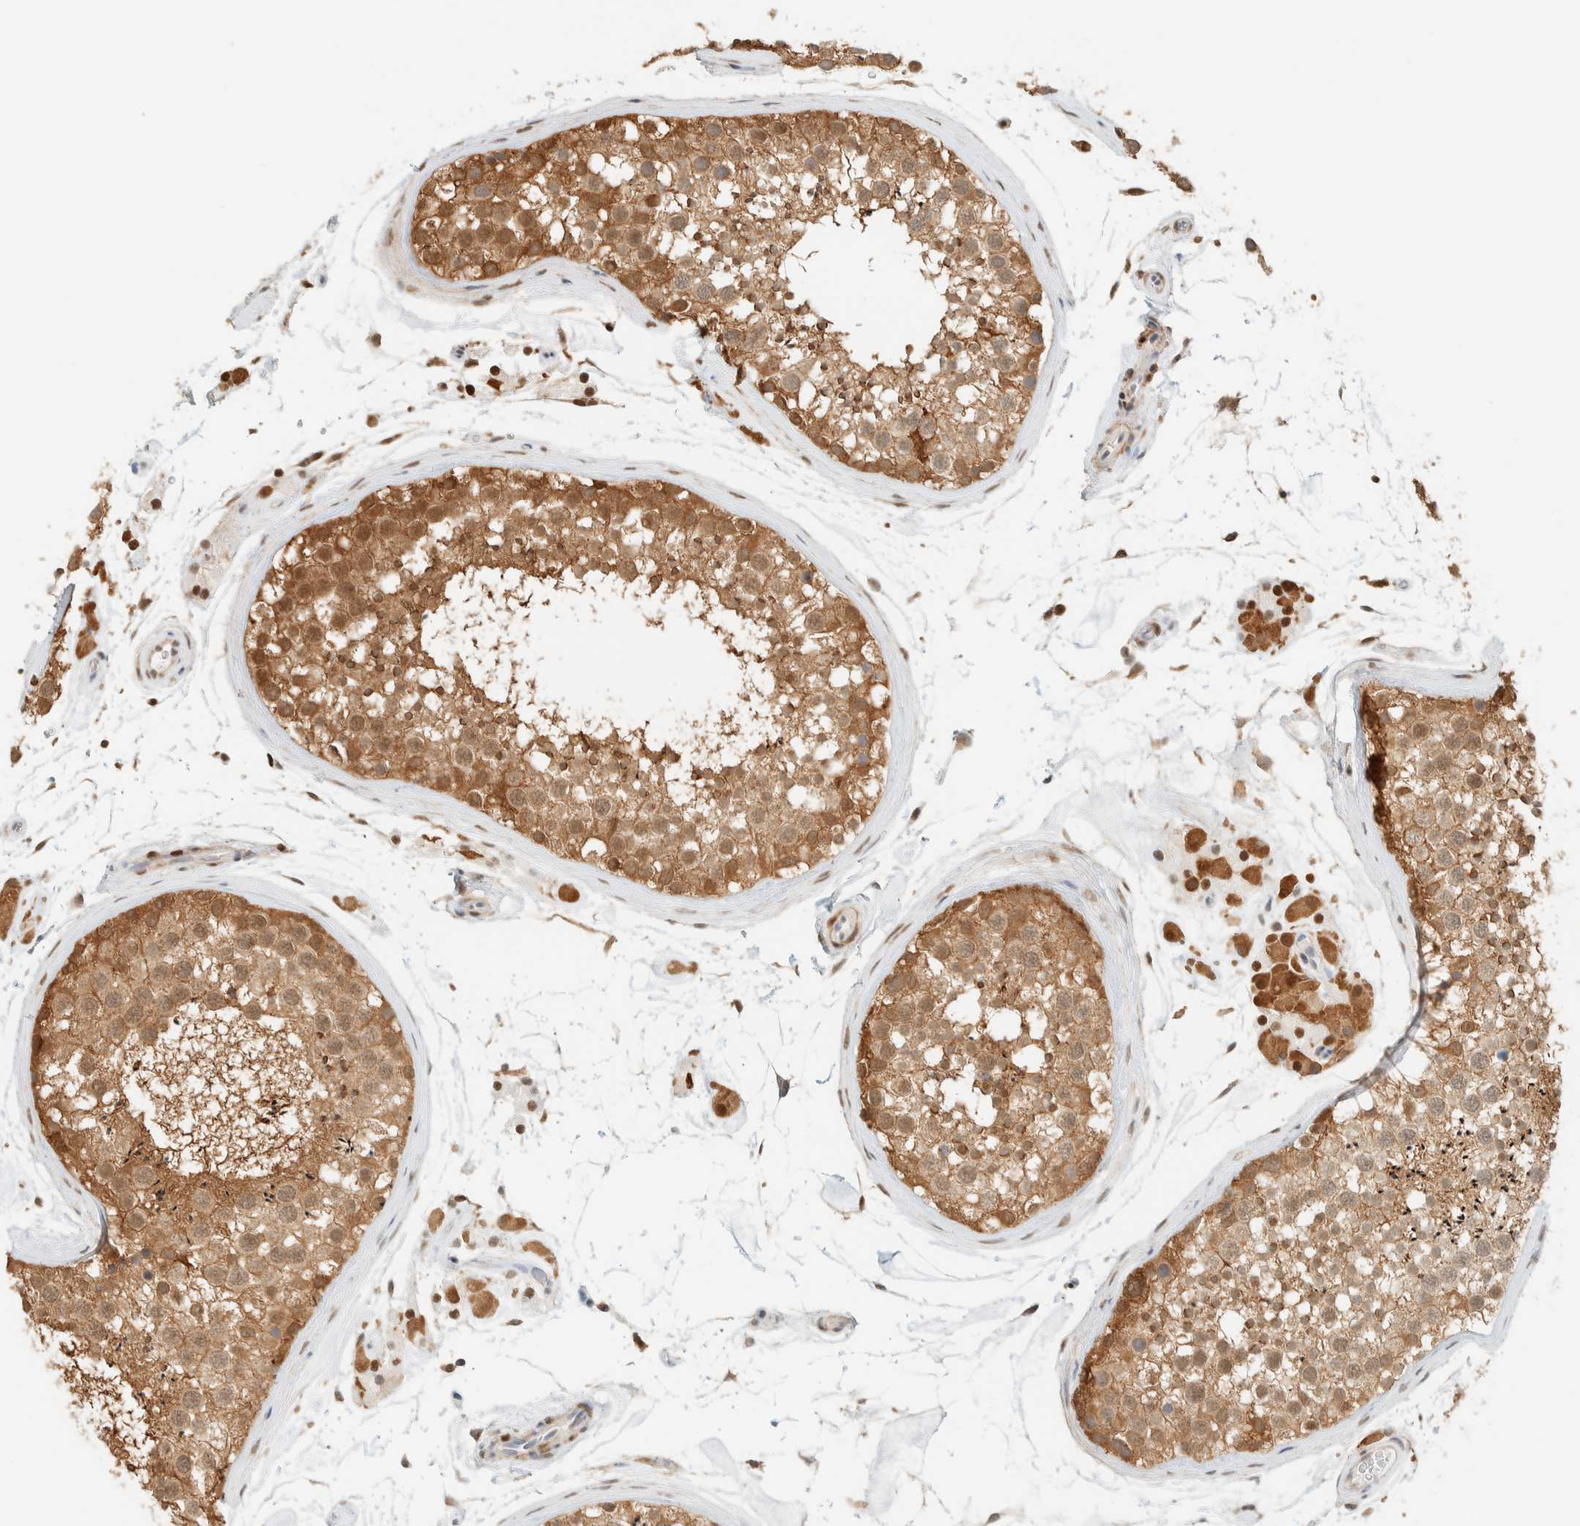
{"staining": {"intensity": "moderate", "quantity": ">75%", "location": "cytoplasmic/membranous,nuclear"}, "tissue": "testis", "cell_type": "Cells in seminiferous ducts", "image_type": "normal", "snomed": [{"axis": "morphology", "description": "Normal tissue, NOS"}, {"axis": "topography", "description": "Testis"}], "caption": "Human testis stained with a brown dye displays moderate cytoplasmic/membranous,nuclear positive expression in approximately >75% of cells in seminiferous ducts.", "gene": "ZBTB37", "patient": {"sex": "male", "age": 46}}